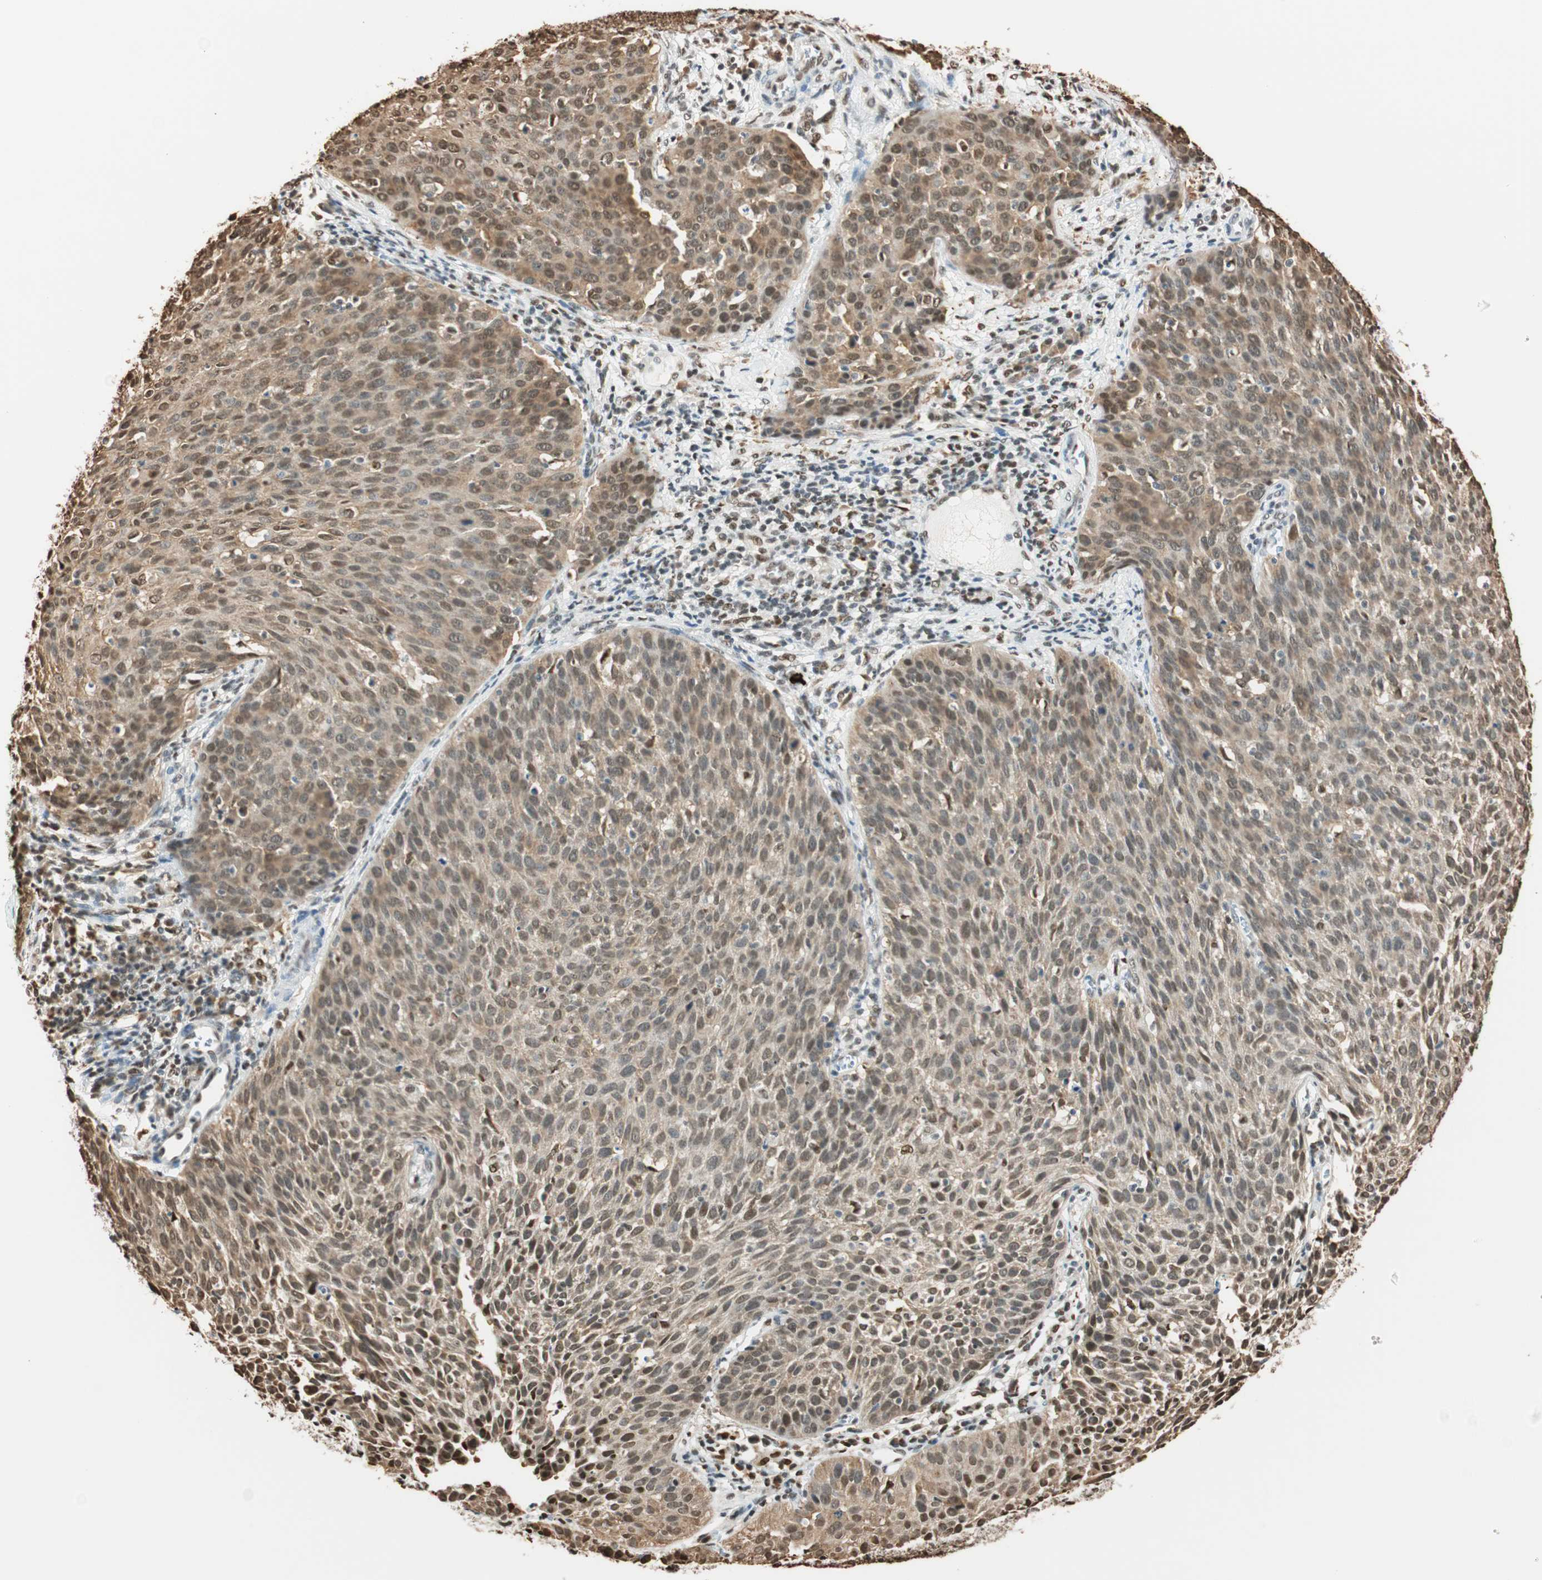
{"staining": {"intensity": "moderate", "quantity": "25%-75%", "location": "cytoplasmic/membranous,nuclear"}, "tissue": "cervical cancer", "cell_type": "Tumor cells", "image_type": "cancer", "snomed": [{"axis": "morphology", "description": "Squamous cell carcinoma, NOS"}, {"axis": "topography", "description": "Cervix"}], "caption": "Moderate cytoplasmic/membranous and nuclear expression for a protein is seen in approximately 25%-75% of tumor cells of squamous cell carcinoma (cervical) using immunohistochemistry (IHC).", "gene": "FANCG", "patient": {"sex": "female", "age": 38}}